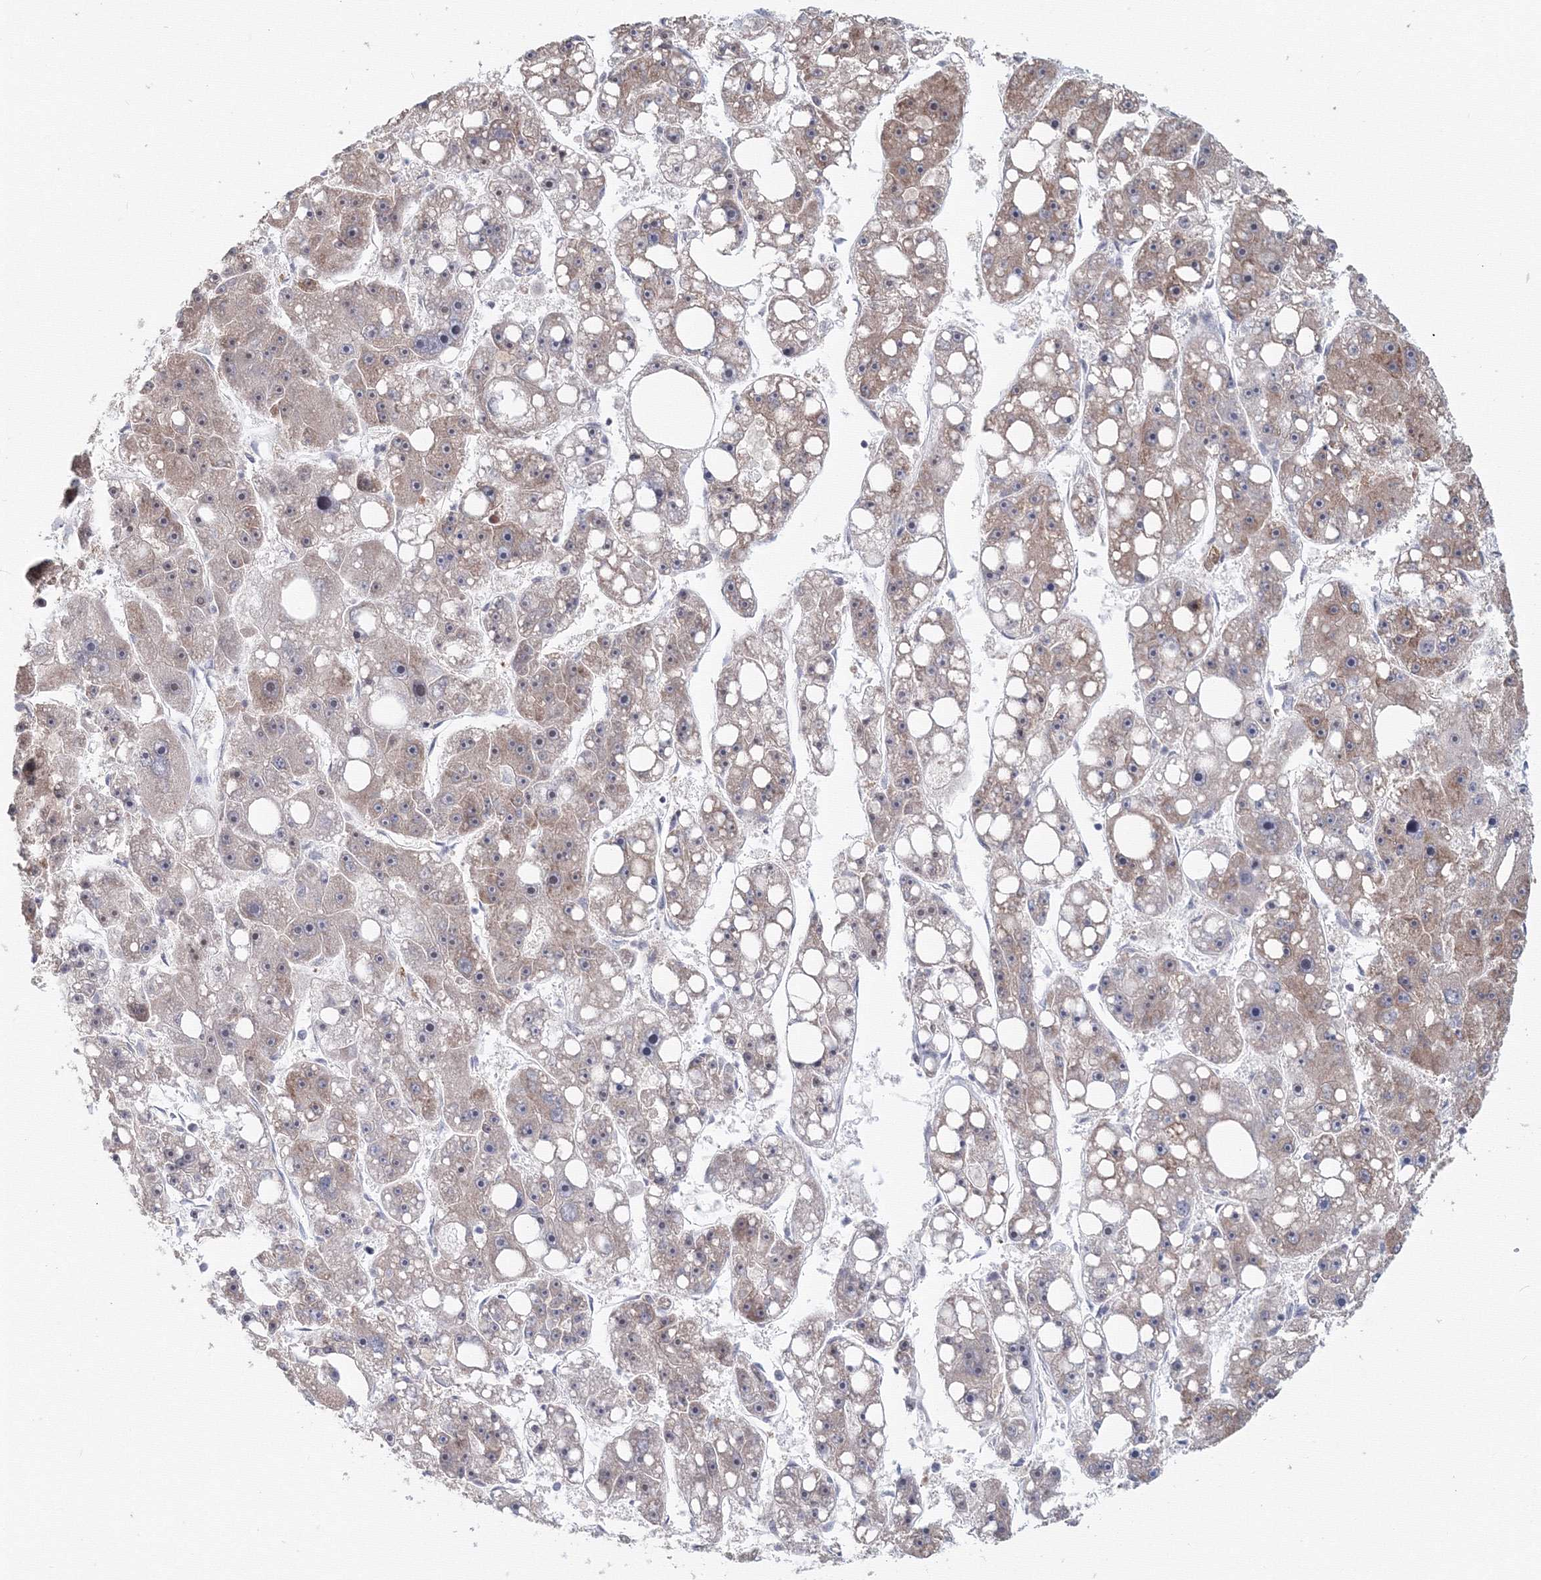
{"staining": {"intensity": "weak", "quantity": "<25%", "location": "cytoplasmic/membranous"}, "tissue": "liver cancer", "cell_type": "Tumor cells", "image_type": "cancer", "snomed": [{"axis": "morphology", "description": "Carcinoma, Hepatocellular, NOS"}, {"axis": "topography", "description": "Liver"}], "caption": "Immunohistochemistry micrograph of liver cancer stained for a protein (brown), which reveals no staining in tumor cells. The staining was performed using DAB to visualize the protein expression in brown, while the nuclei were stained in blue with hematoxylin (Magnification: 20x).", "gene": "SLC7A7", "patient": {"sex": "female", "age": 61}}